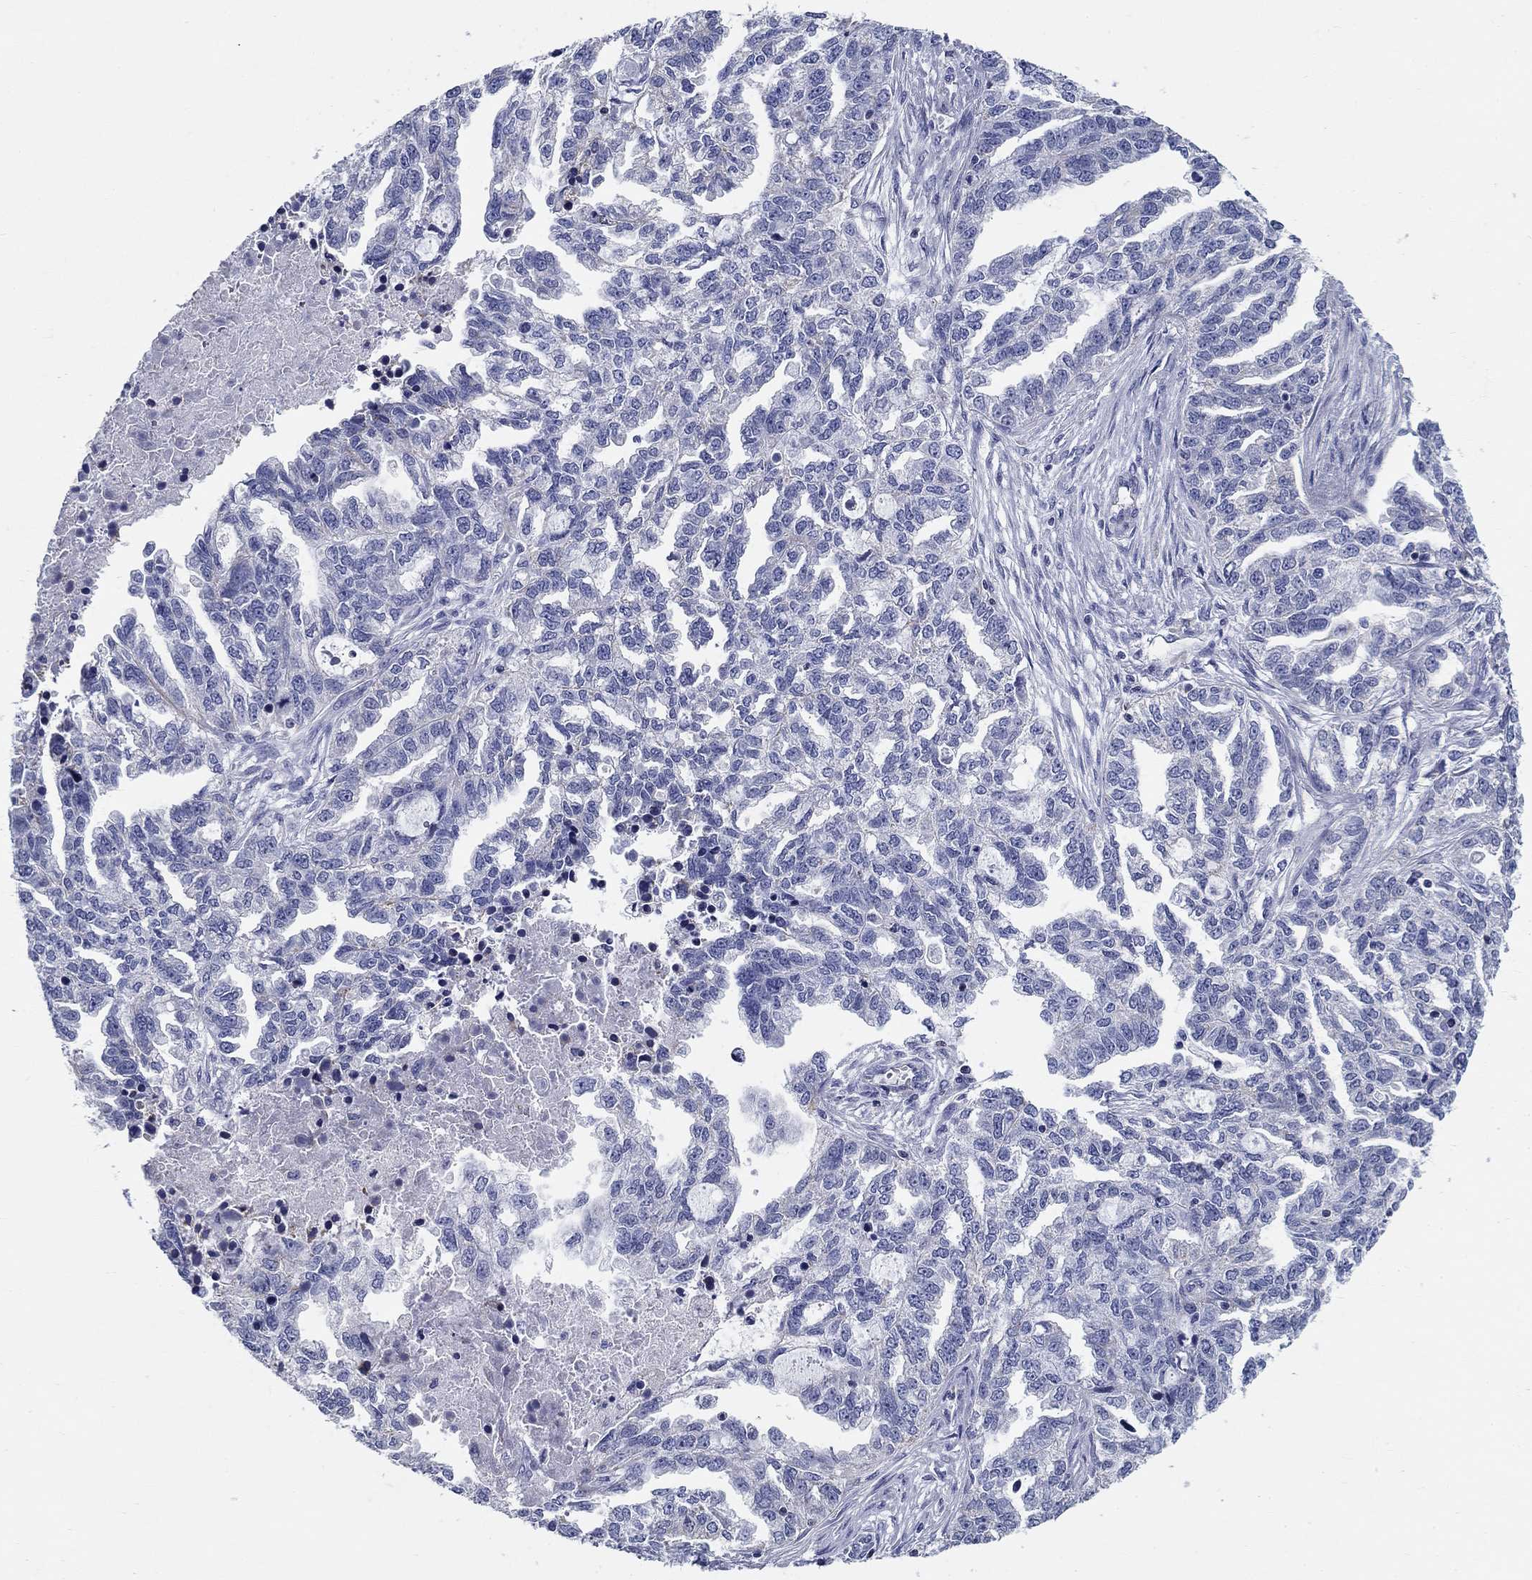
{"staining": {"intensity": "negative", "quantity": "none", "location": "none"}, "tissue": "ovarian cancer", "cell_type": "Tumor cells", "image_type": "cancer", "snomed": [{"axis": "morphology", "description": "Cystadenocarcinoma, serous, NOS"}, {"axis": "topography", "description": "Ovary"}], "caption": "DAB immunohistochemical staining of ovarian cancer (serous cystadenocarcinoma) exhibits no significant staining in tumor cells.", "gene": "UPB1", "patient": {"sex": "female", "age": 51}}